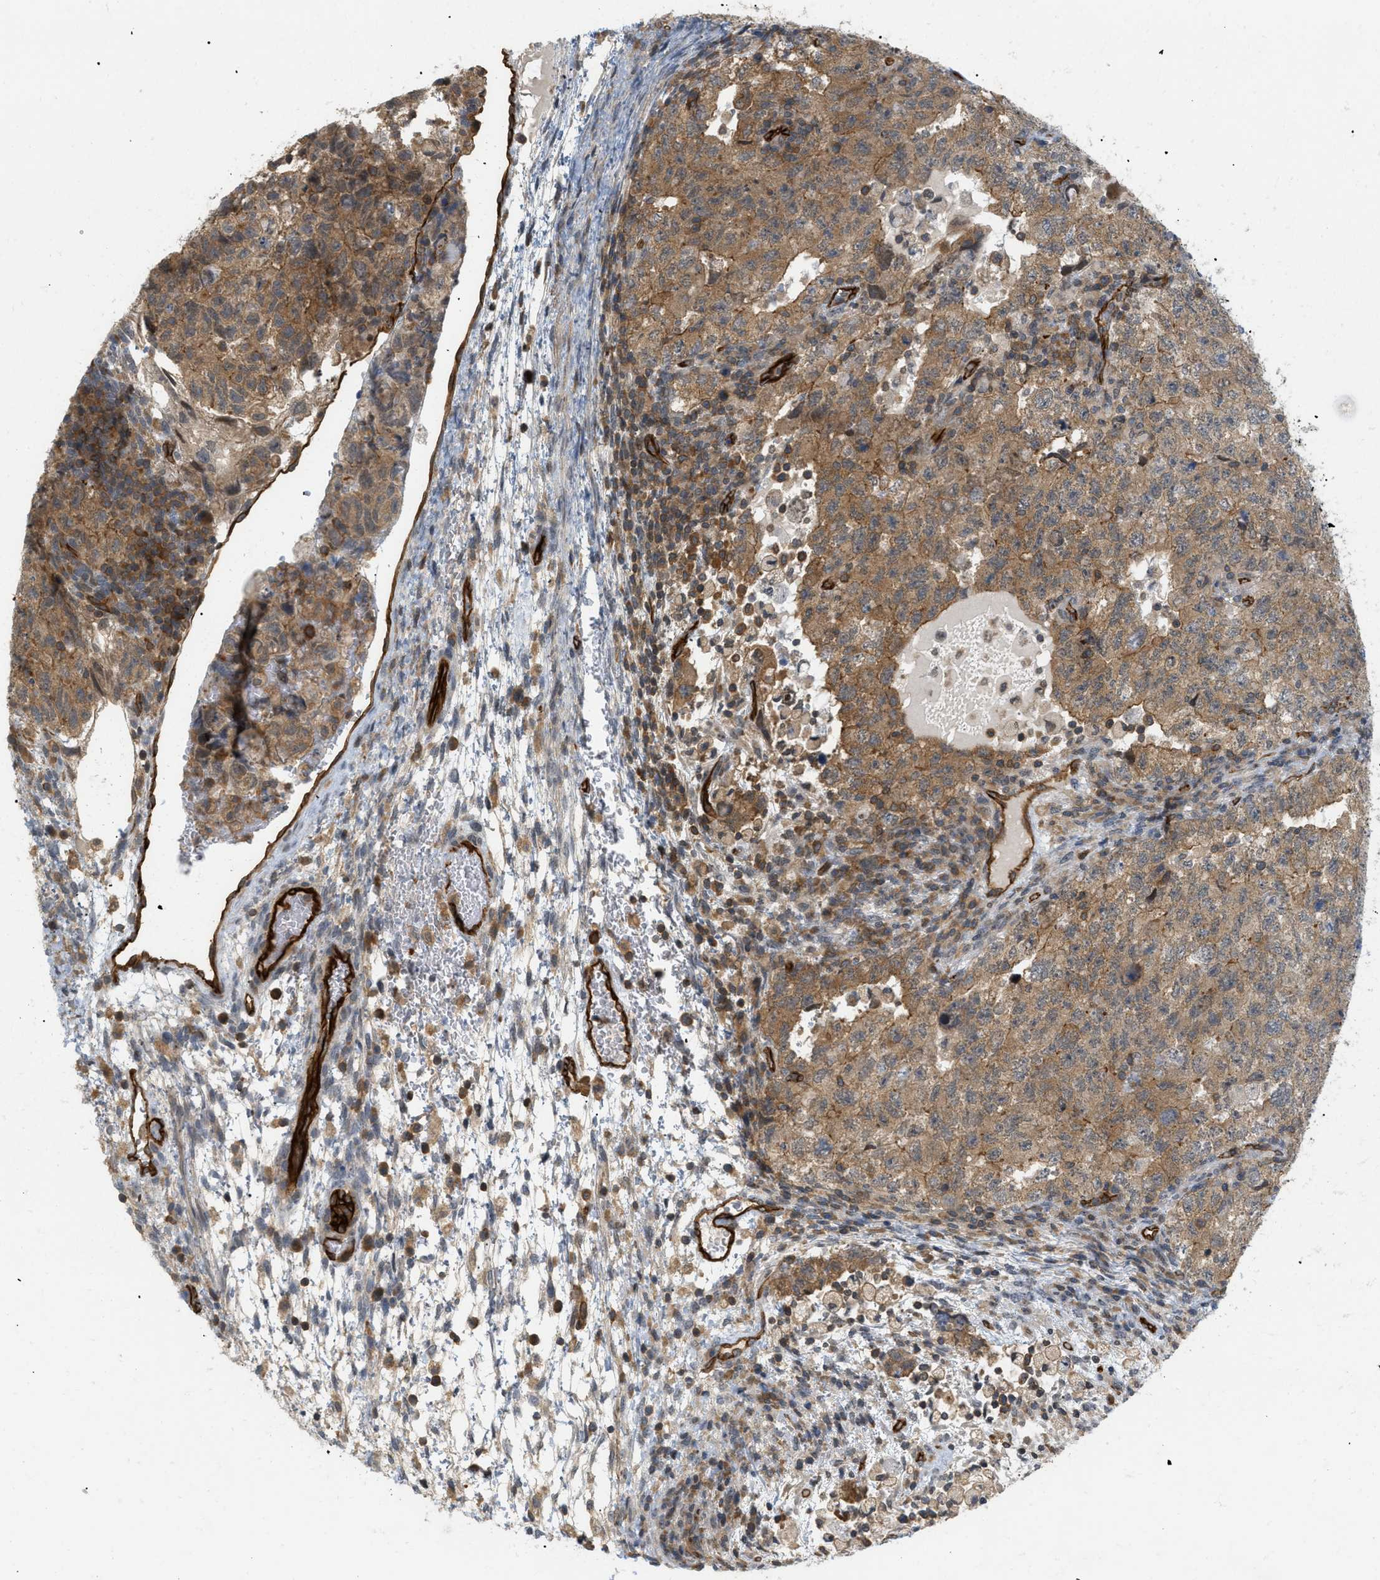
{"staining": {"intensity": "moderate", "quantity": ">75%", "location": "cytoplasmic/membranous"}, "tissue": "testis cancer", "cell_type": "Tumor cells", "image_type": "cancer", "snomed": [{"axis": "morphology", "description": "Carcinoma, Embryonal, NOS"}, {"axis": "topography", "description": "Testis"}], "caption": "DAB (3,3'-diaminobenzidine) immunohistochemical staining of human testis cancer (embryonal carcinoma) demonstrates moderate cytoplasmic/membranous protein expression in about >75% of tumor cells.", "gene": "PALMD", "patient": {"sex": "male", "age": 36}}